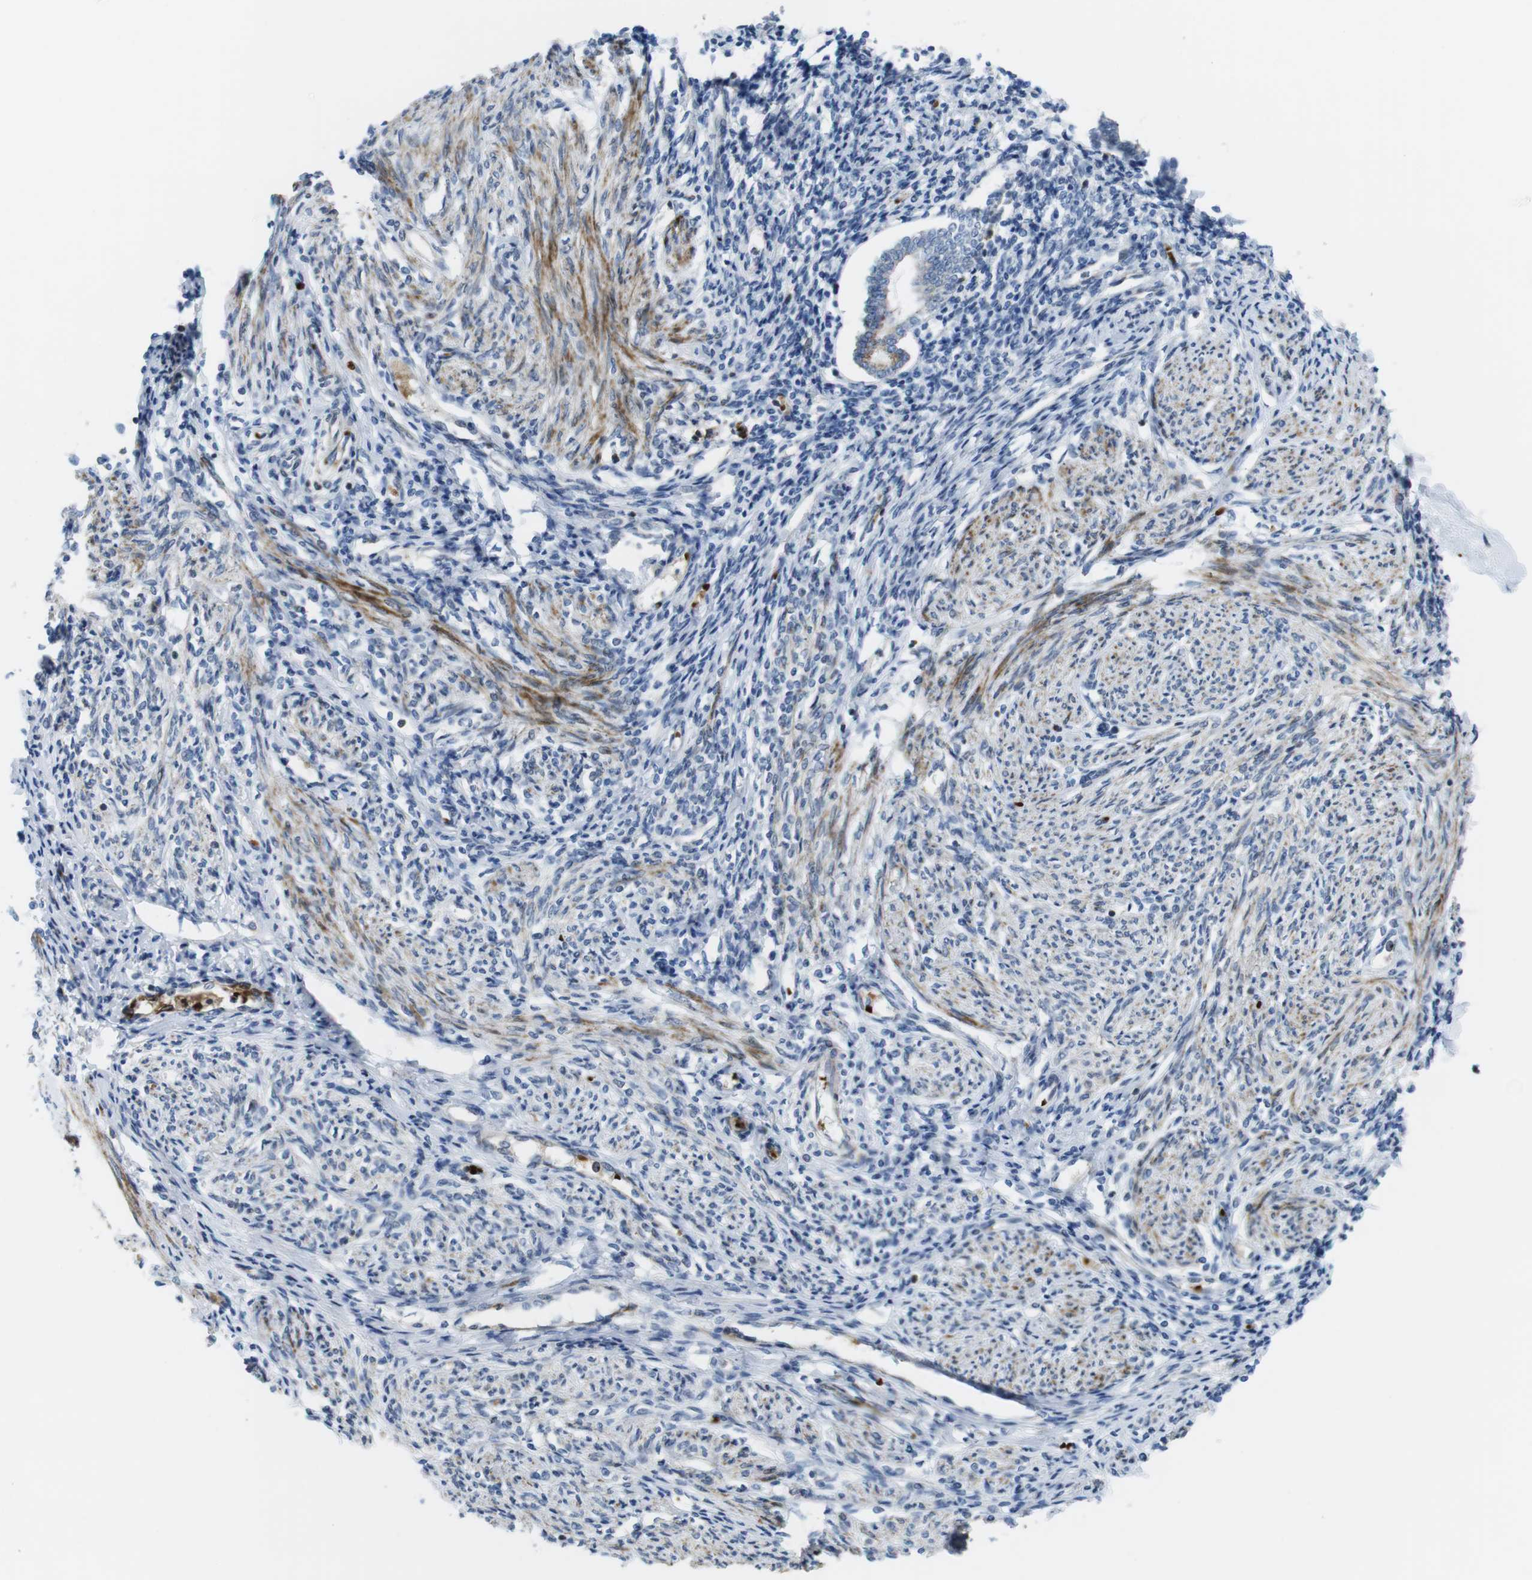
{"staining": {"intensity": "weak", "quantity": "25%-75%", "location": "cytoplasmic/membranous,nuclear"}, "tissue": "endometrium", "cell_type": "Cells in endometrial stroma", "image_type": "normal", "snomed": [{"axis": "morphology", "description": "Normal tissue, NOS"}, {"axis": "topography", "description": "Endometrium"}], "caption": "Immunohistochemical staining of unremarkable human endometrium shows 25%-75% levels of weak cytoplasmic/membranous,nuclear protein expression in approximately 25%-75% of cells in endometrial stroma. The staining is performed using DAB (3,3'-diaminobenzidine) brown chromogen to label protein expression. The nuclei are counter-stained blue using hematoxylin.", "gene": "CUL7", "patient": {"sex": "female", "age": 71}}